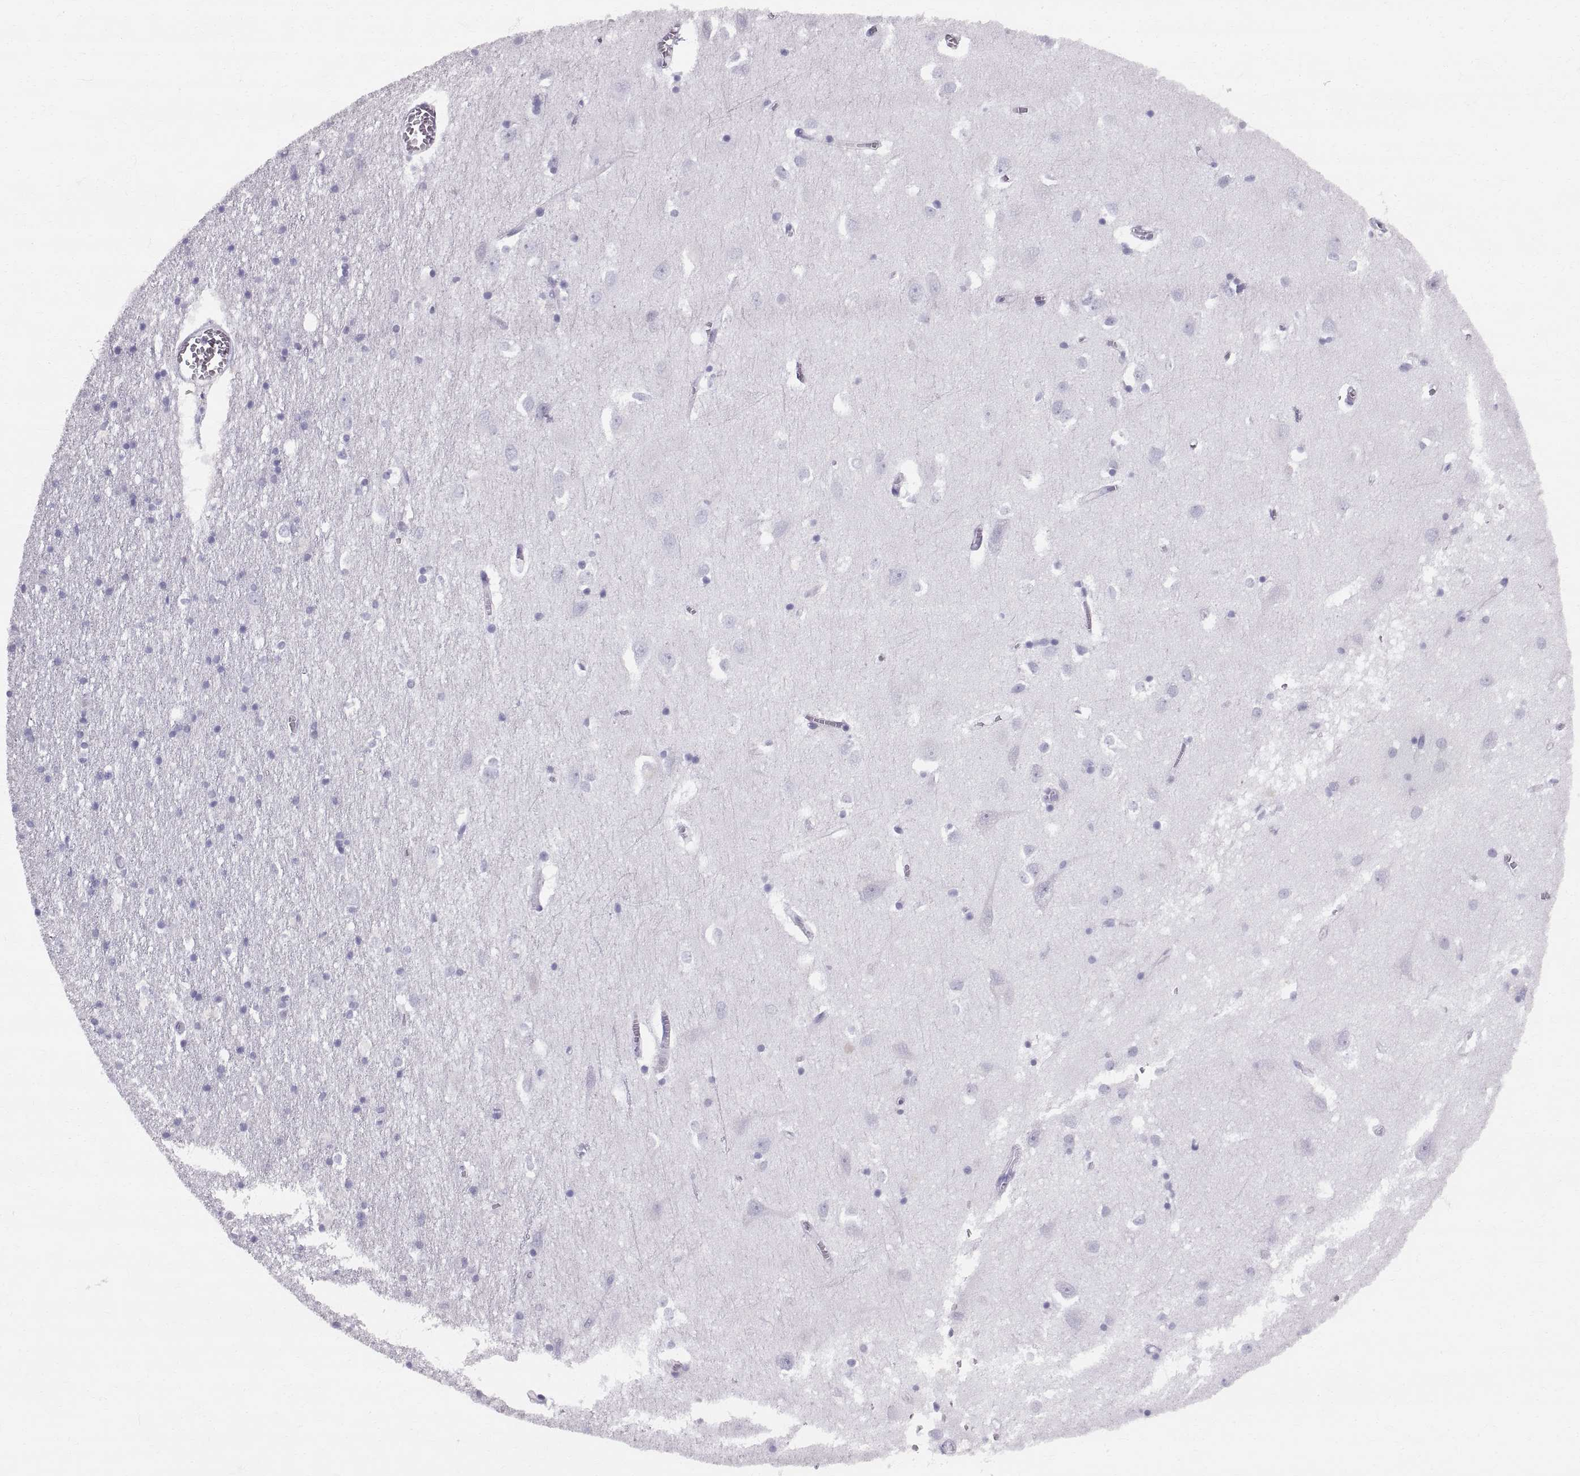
{"staining": {"intensity": "negative", "quantity": "none", "location": "none"}, "tissue": "cerebral cortex", "cell_type": "Endothelial cells", "image_type": "normal", "snomed": [{"axis": "morphology", "description": "Normal tissue, NOS"}, {"axis": "topography", "description": "Cerebral cortex"}], "caption": "Immunohistochemistry of benign human cerebral cortex shows no staining in endothelial cells.", "gene": "SLC22A6", "patient": {"sex": "male", "age": 70}}